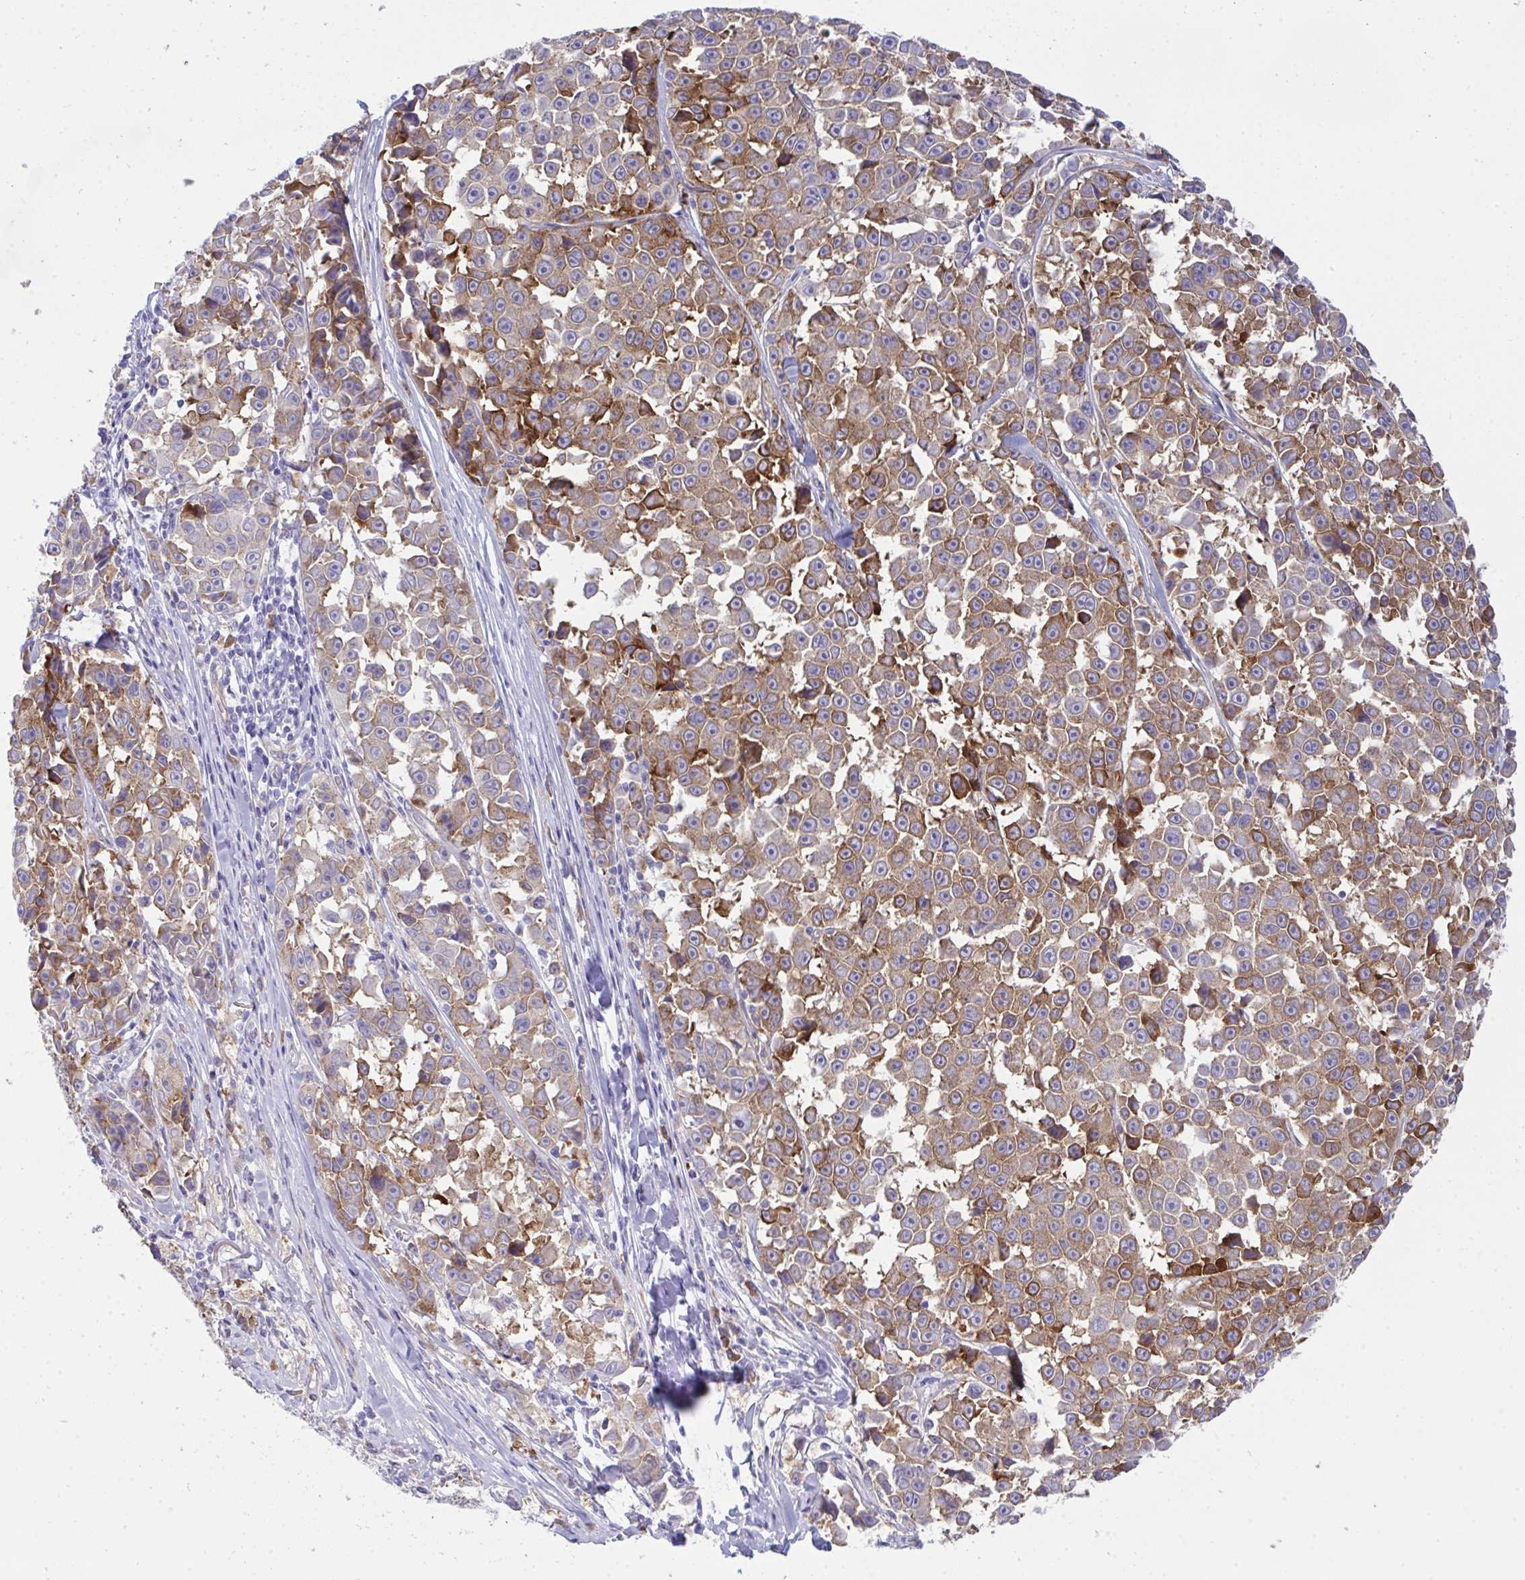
{"staining": {"intensity": "moderate", "quantity": "25%-75%", "location": "cytoplasmic/membranous"}, "tissue": "melanoma", "cell_type": "Tumor cells", "image_type": "cancer", "snomed": [{"axis": "morphology", "description": "Malignant melanoma, NOS"}, {"axis": "topography", "description": "Skin"}], "caption": "High-power microscopy captured an immunohistochemistry (IHC) histopathology image of melanoma, revealing moderate cytoplasmic/membranous staining in approximately 25%-75% of tumor cells. Using DAB (3,3'-diaminobenzidine) (brown) and hematoxylin (blue) stains, captured at high magnification using brightfield microscopy.", "gene": "GAB1", "patient": {"sex": "female", "age": 66}}